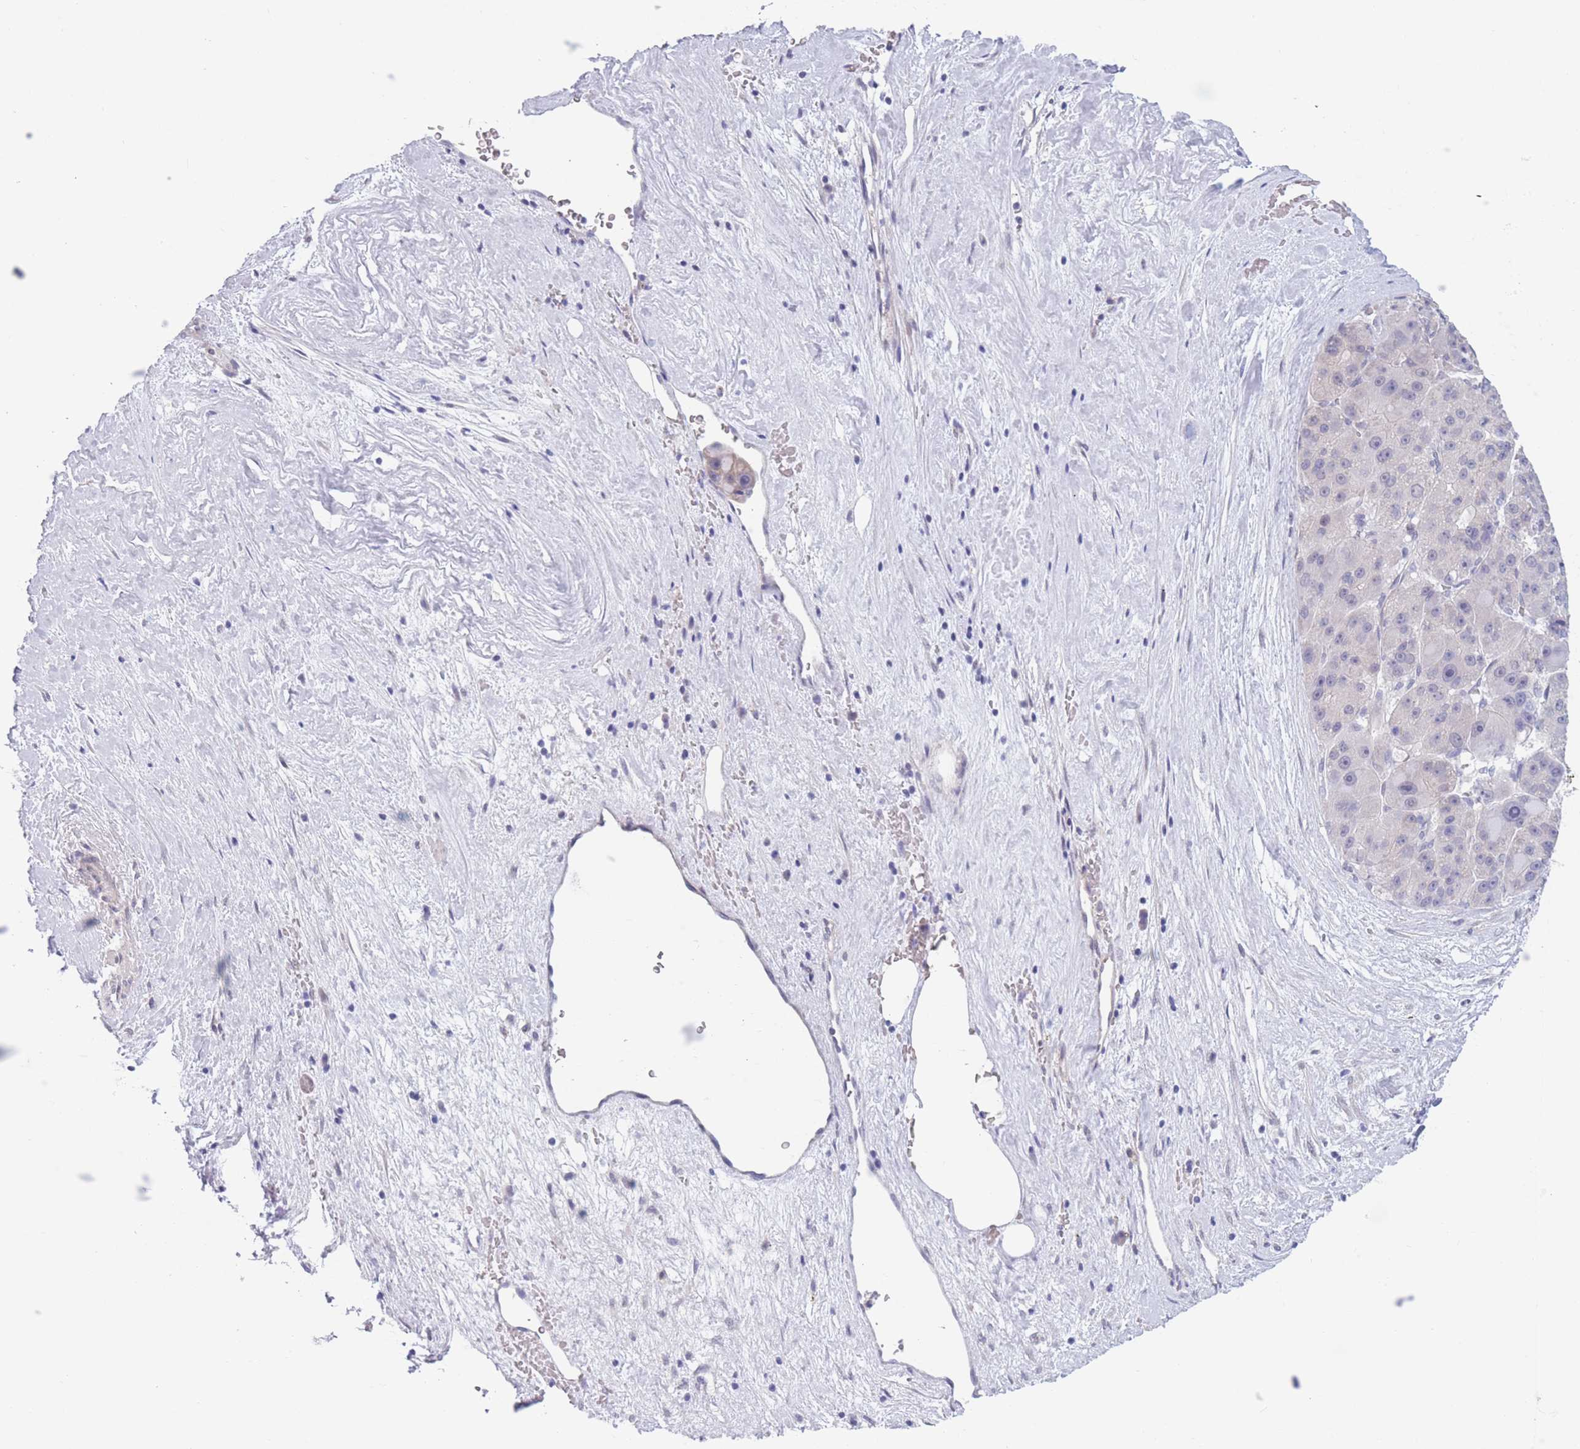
{"staining": {"intensity": "negative", "quantity": "none", "location": "none"}, "tissue": "liver cancer", "cell_type": "Tumor cells", "image_type": "cancer", "snomed": [{"axis": "morphology", "description": "Carcinoma, Hepatocellular, NOS"}, {"axis": "topography", "description": "Liver"}], "caption": "DAB immunohistochemical staining of human liver cancer (hepatocellular carcinoma) exhibits no significant expression in tumor cells.", "gene": "PODXL", "patient": {"sex": "male", "age": 76}}